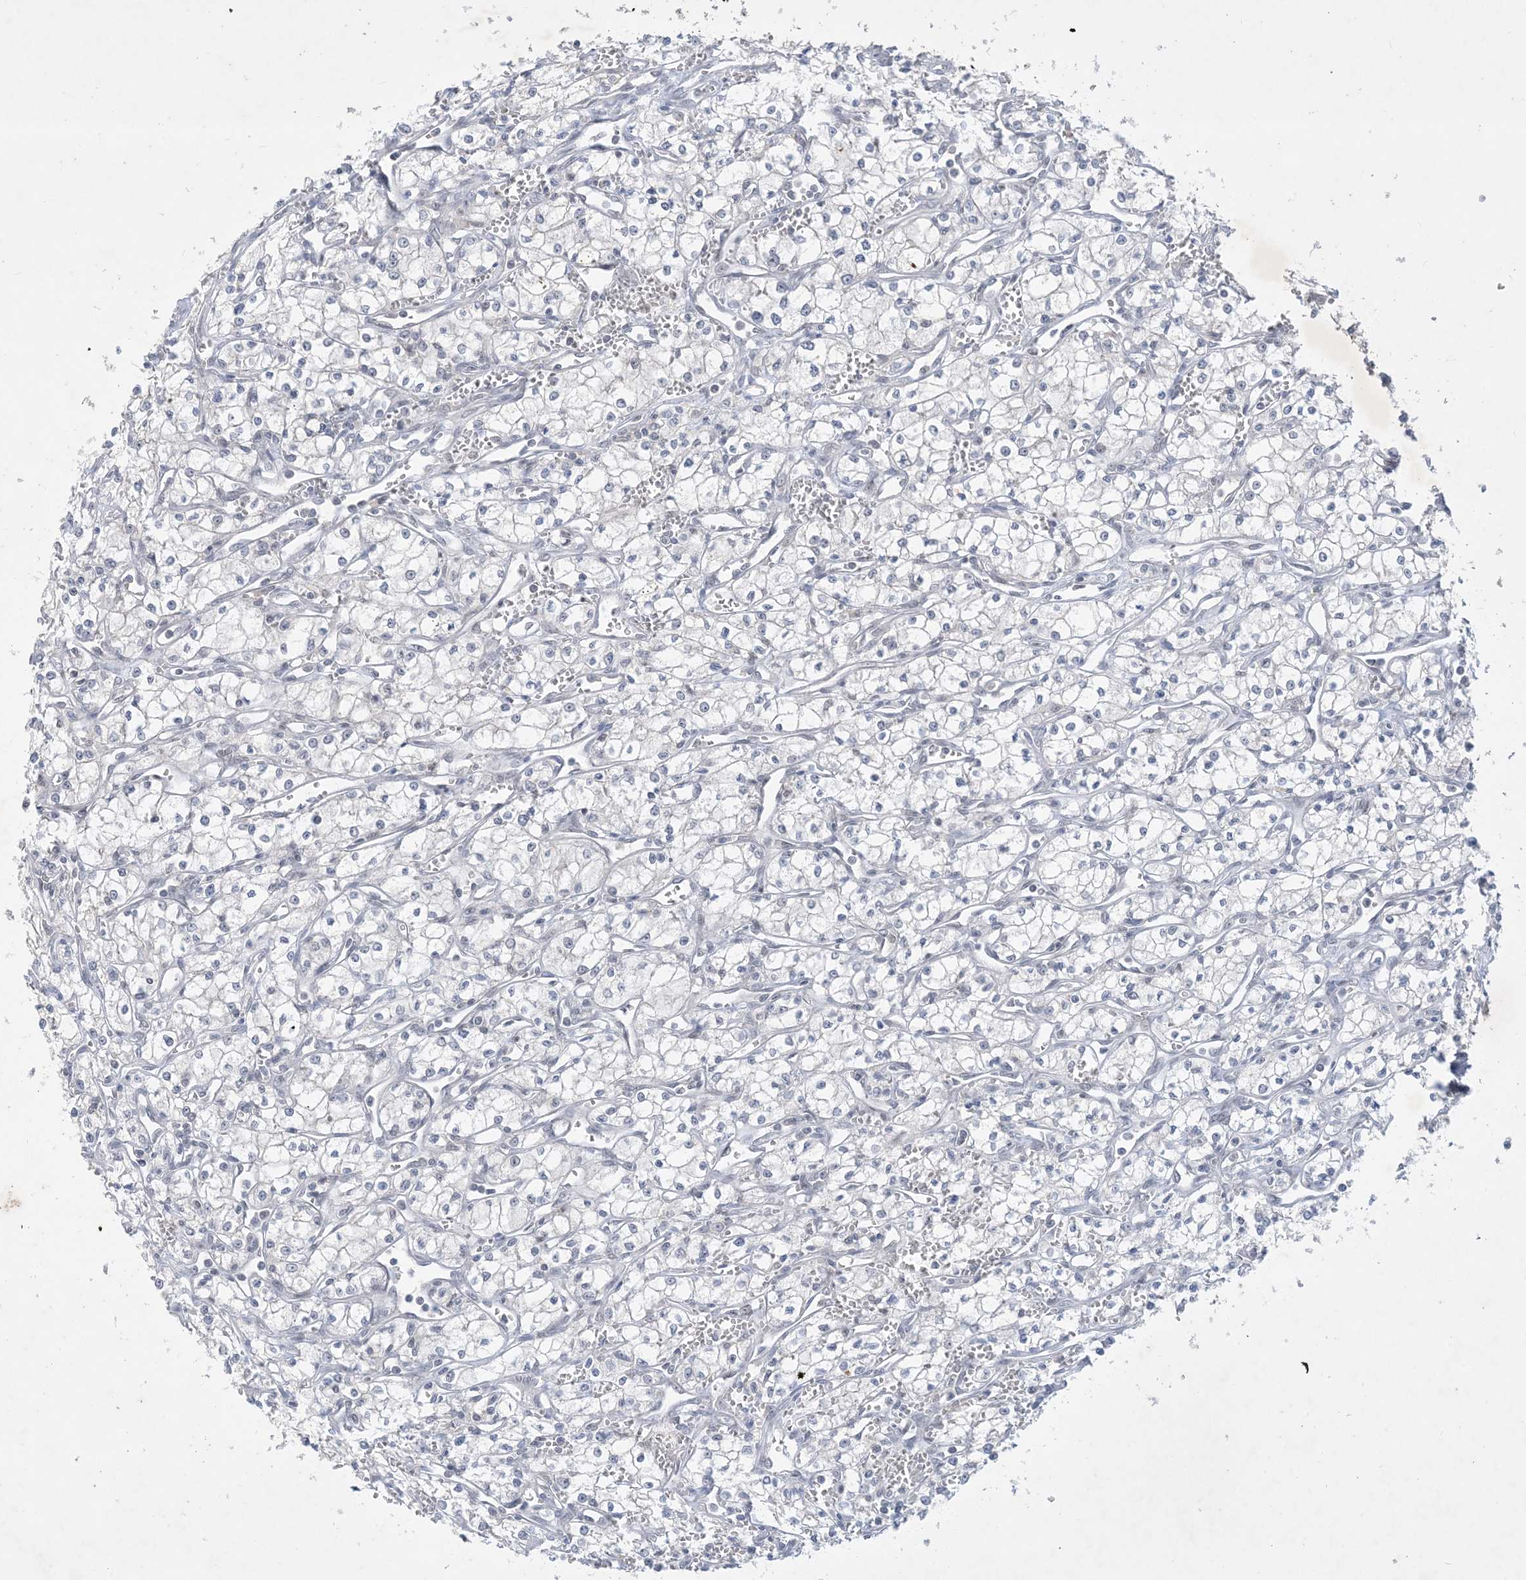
{"staining": {"intensity": "negative", "quantity": "none", "location": "none"}, "tissue": "renal cancer", "cell_type": "Tumor cells", "image_type": "cancer", "snomed": [{"axis": "morphology", "description": "Adenocarcinoma, NOS"}, {"axis": "topography", "description": "Kidney"}], "caption": "A photomicrograph of human renal adenocarcinoma is negative for staining in tumor cells.", "gene": "ZNF674", "patient": {"sex": "male", "age": 59}}